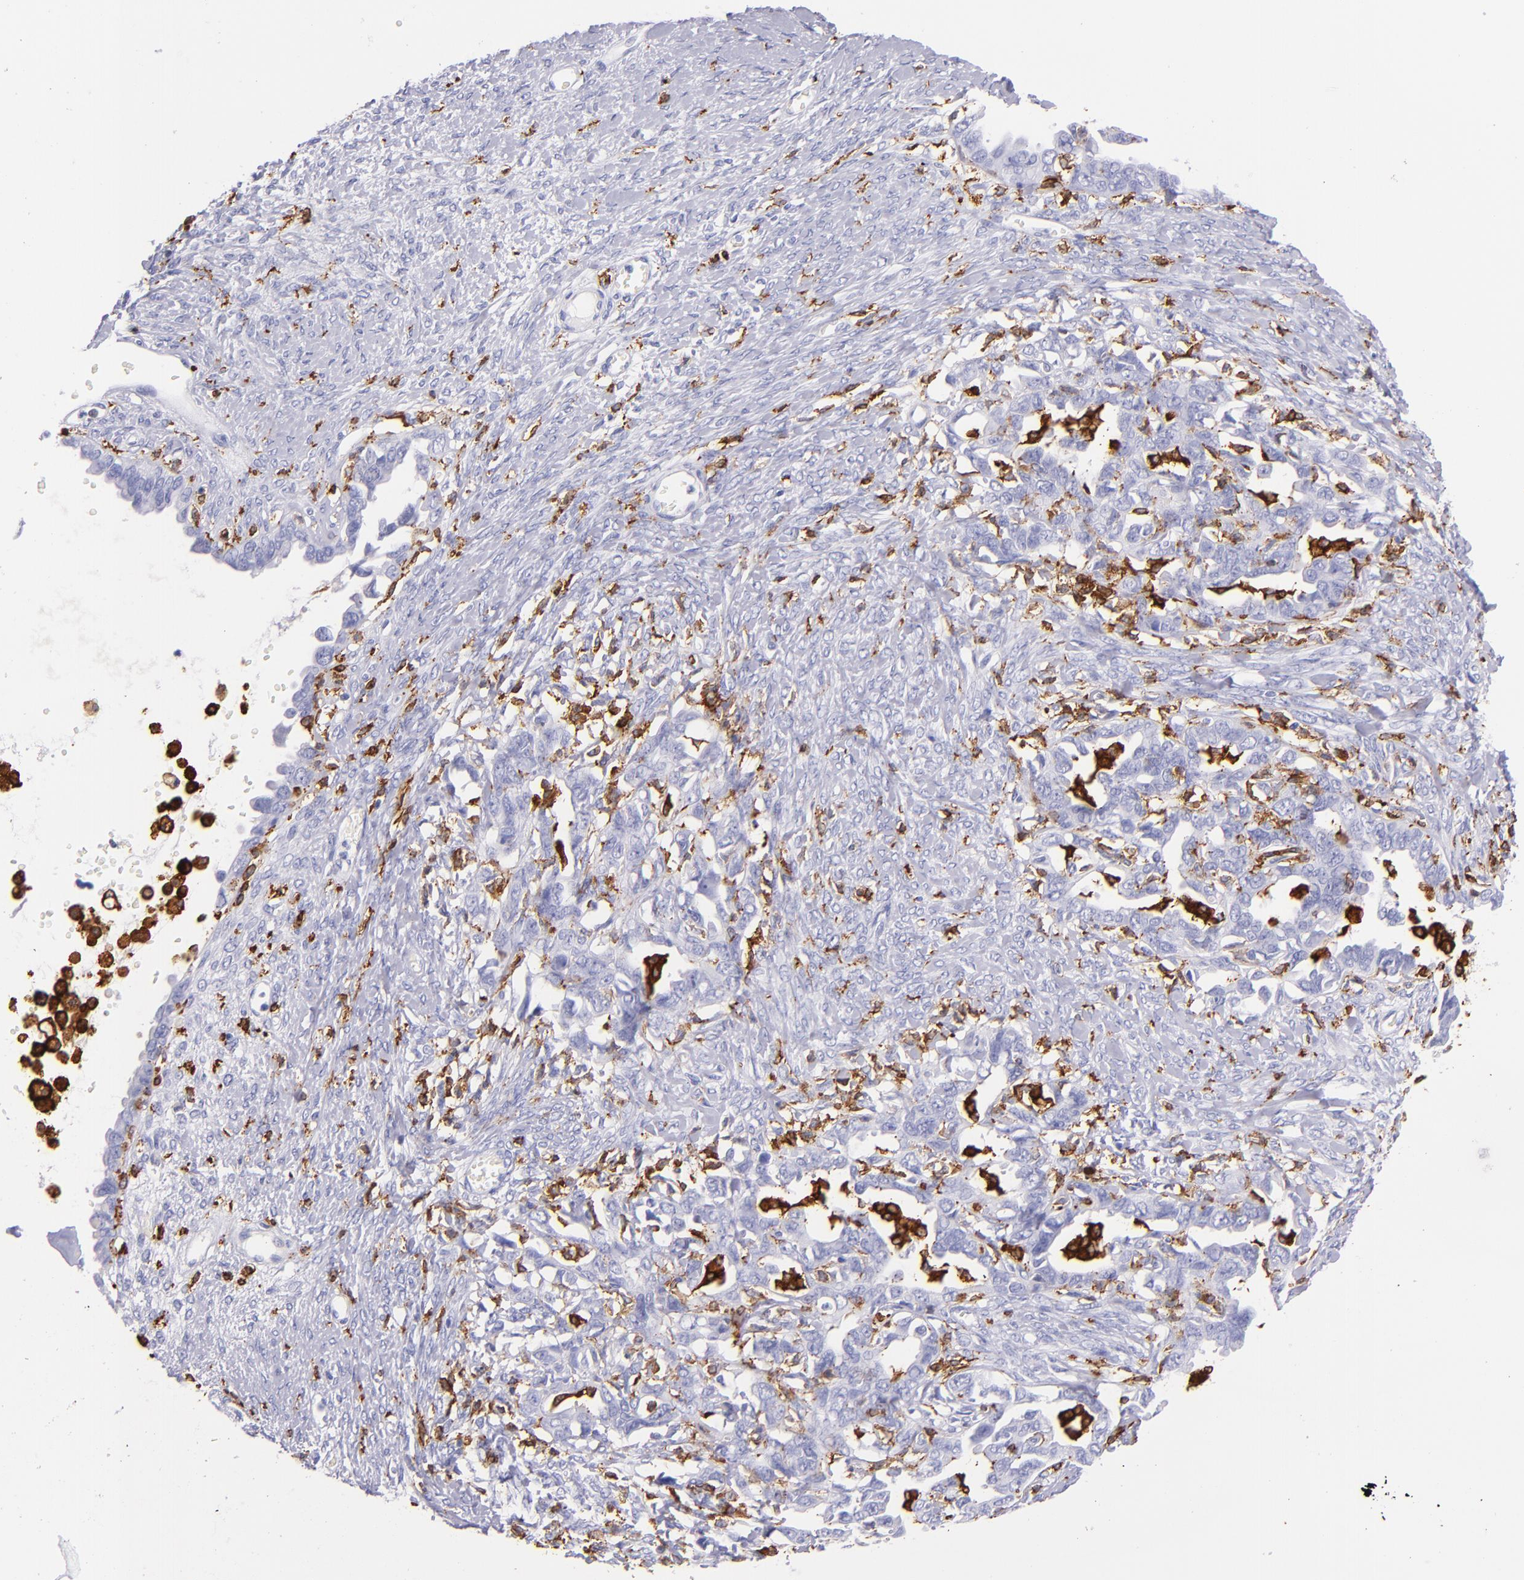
{"staining": {"intensity": "negative", "quantity": "none", "location": "none"}, "tissue": "ovarian cancer", "cell_type": "Tumor cells", "image_type": "cancer", "snomed": [{"axis": "morphology", "description": "Cystadenocarcinoma, serous, NOS"}, {"axis": "topography", "description": "Ovary"}], "caption": "Image shows no significant protein staining in tumor cells of ovarian serous cystadenocarcinoma. (DAB immunohistochemistry (IHC) visualized using brightfield microscopy, high magnification).", "gene": "CD163", "patient": {"sex": "female", "age": 69}}